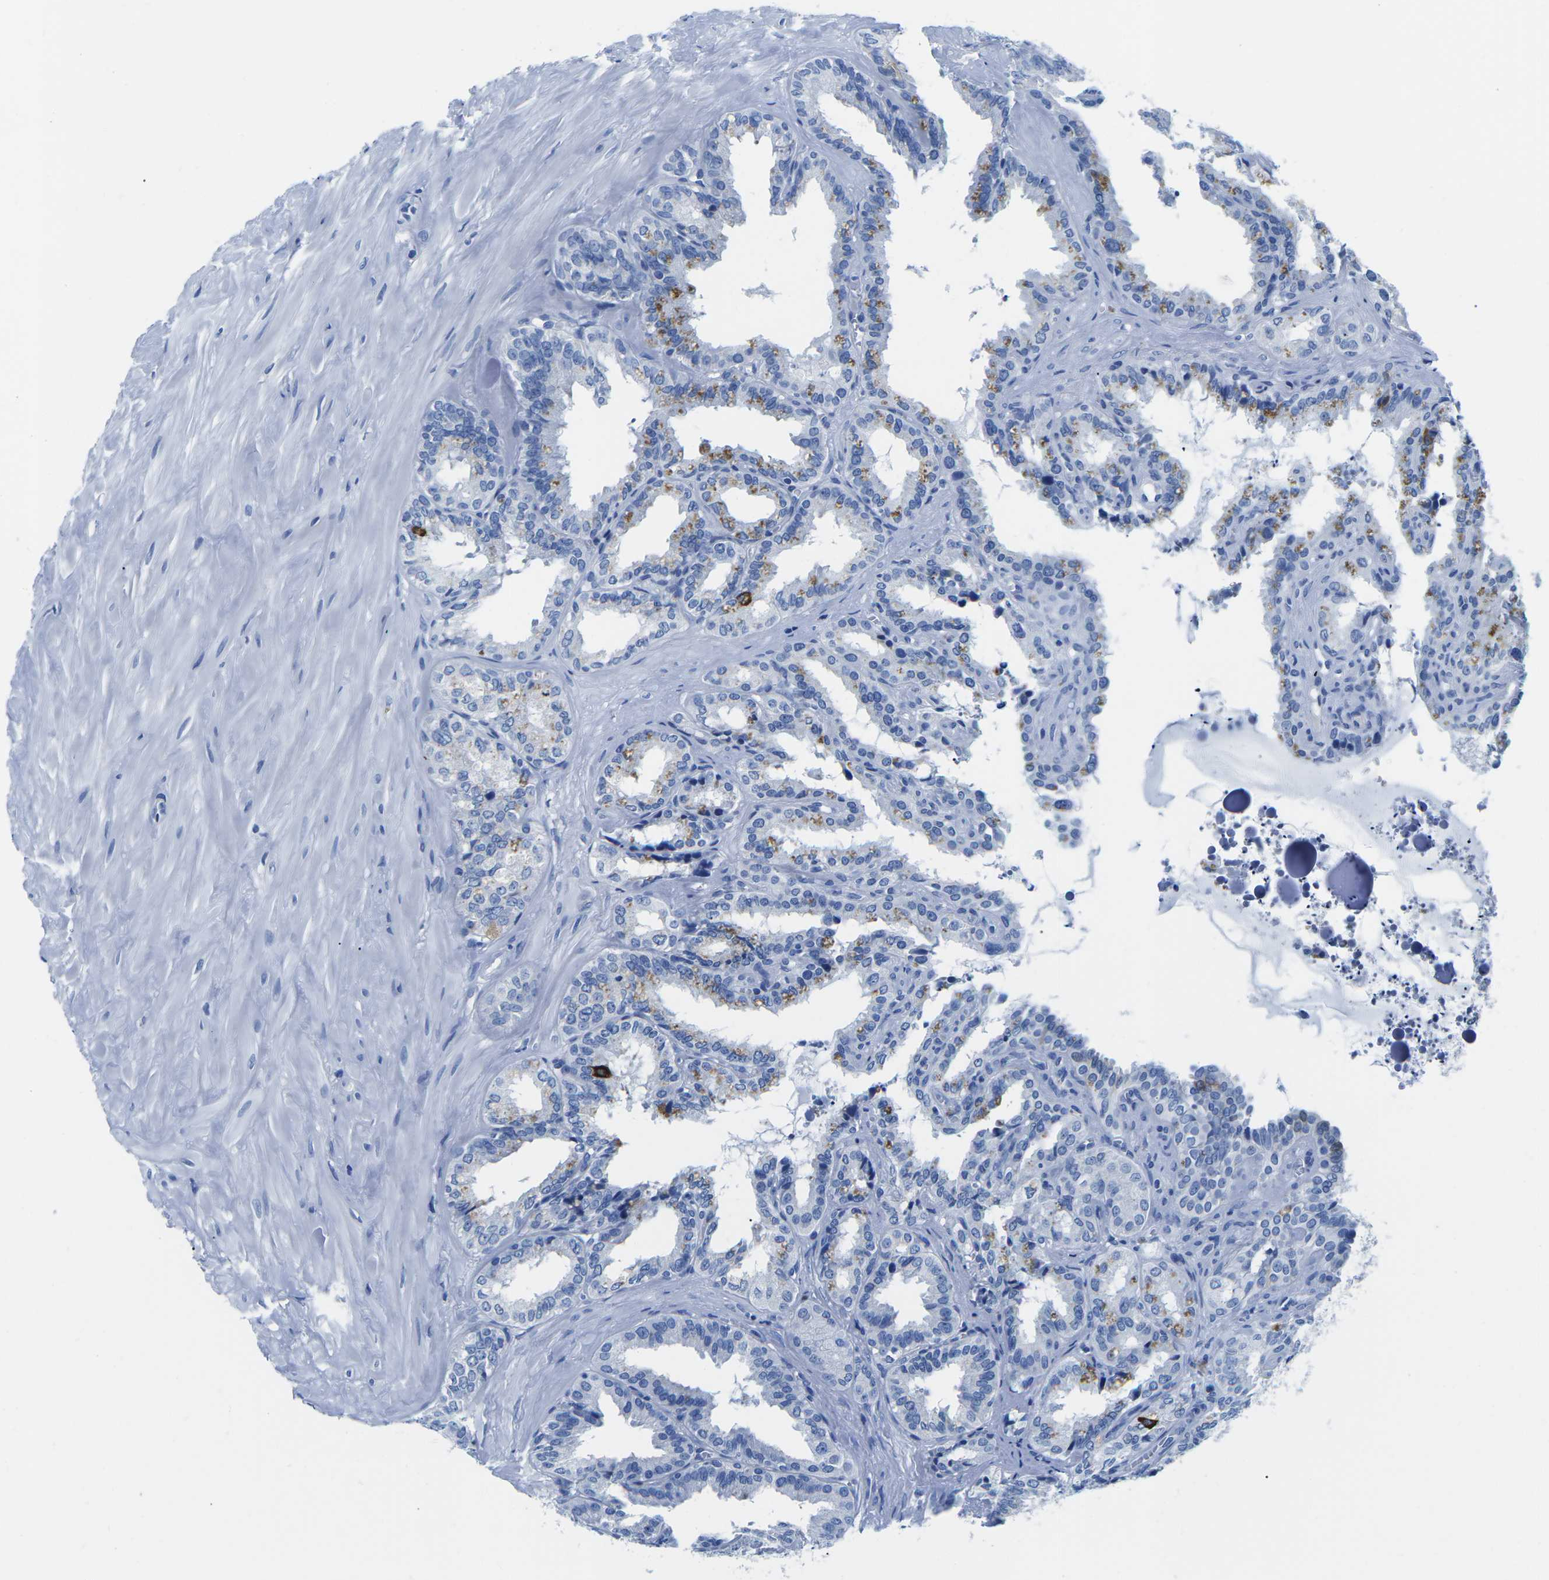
{"staining": {"intensity": "moderate", "quantity": "<25%", "location": "cytoplasmic/membranous"}, "tissue": "seminal vesicle", "cell_type": "Glandular cells", "image_type": "normal", "snomed": [{"axis": "morphology", "description": "Normal tissue, NOS"}, {"axis": "topography", "description": "Seminal veicle"}], "caption": "Protein expression by immunohistochemistry (IHC) reveals moderate cytoplasmic/membranous positivity in approximately <25% of glandular cells in unremarkable seminal vesicle. The protein is shown in brown color, while the nuclei are stained blue.", "gene": "CYP1A2", "patient": {"sex": "male", "age": 64}}